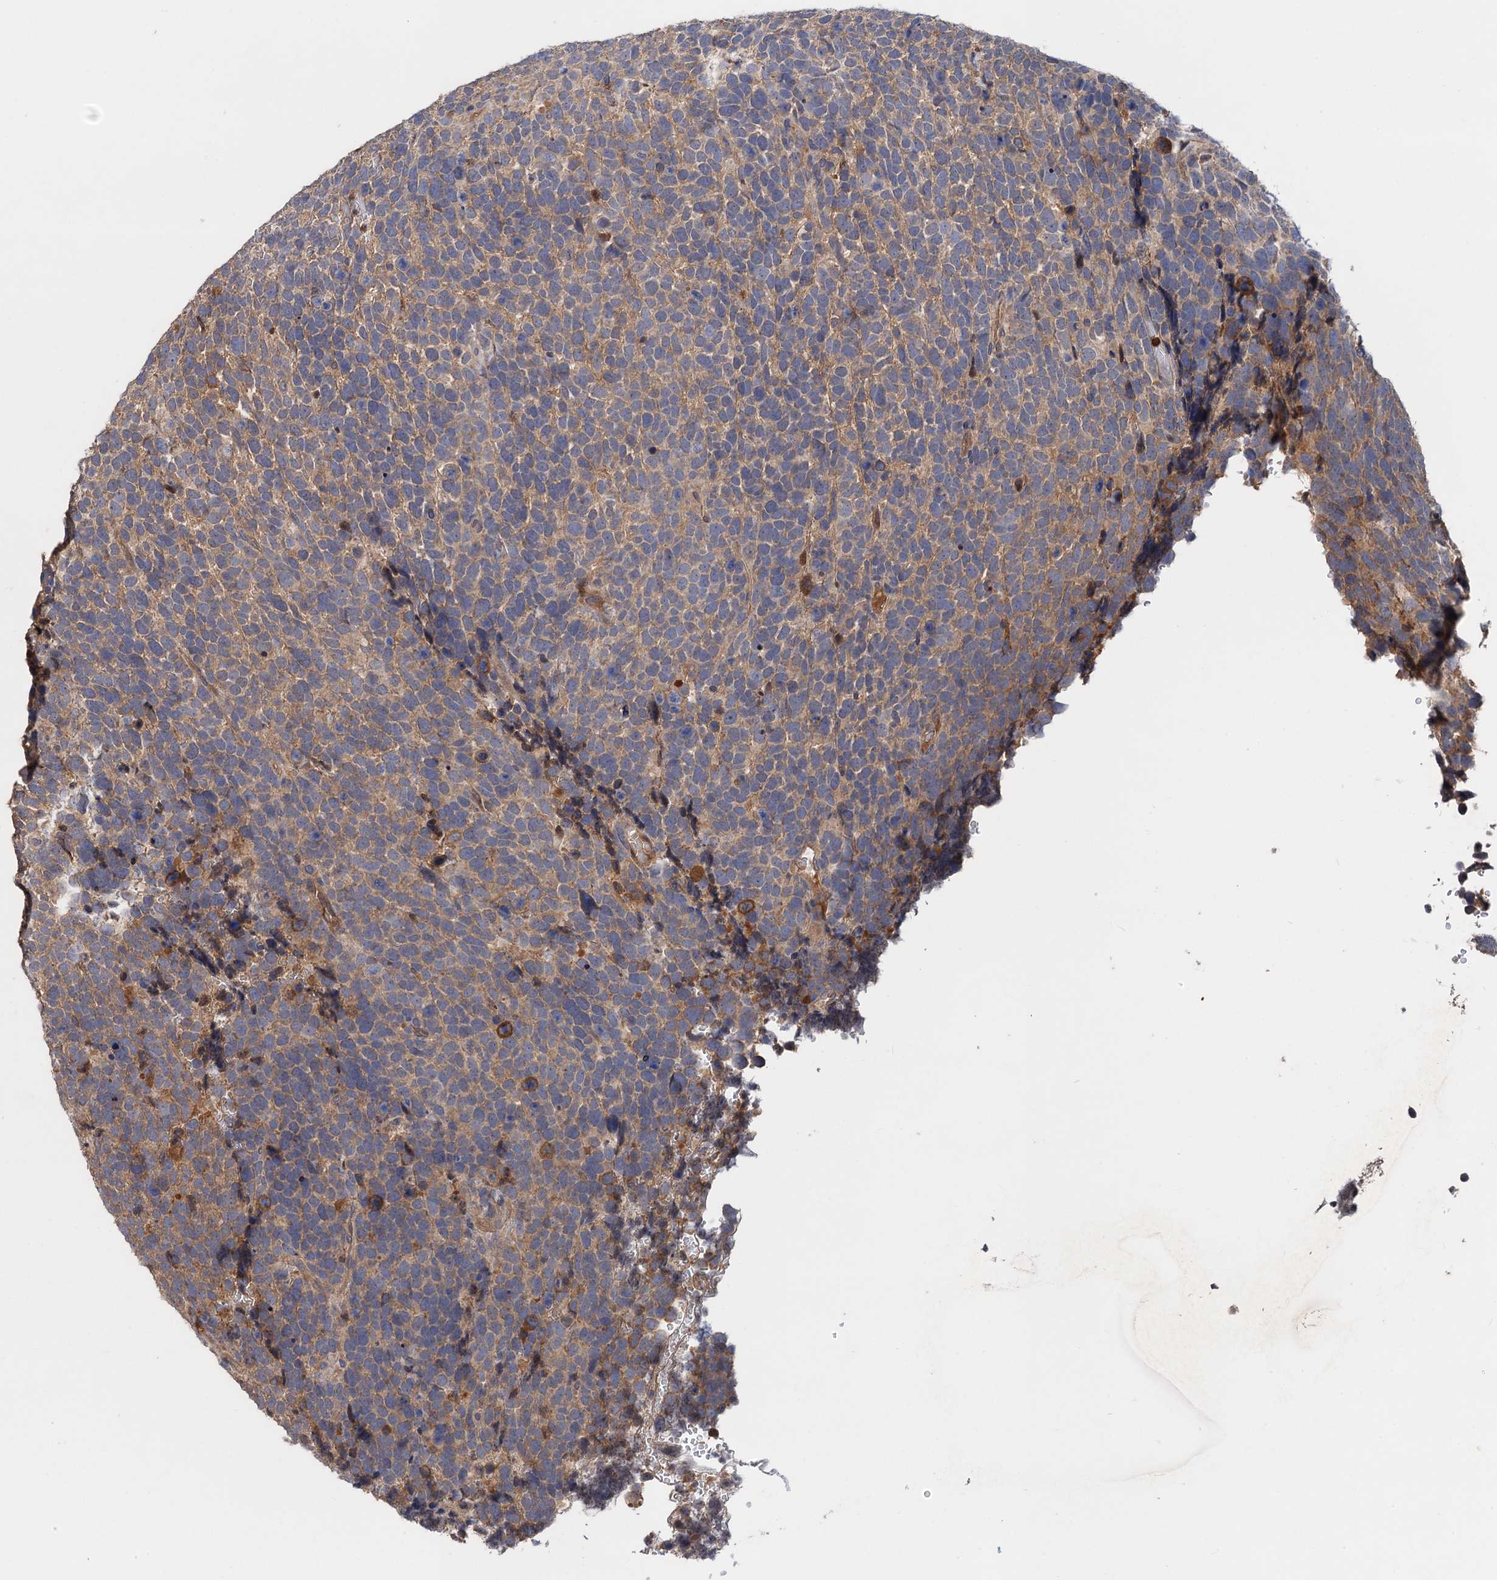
{"staining": {"intensity": "weak", "quantity": "25%-75%", "location": "cytoplasmic/membranous"}, "tissue": "urothelial cancer", "cell_type": "Tumor cells", "image_type": "cancer", "snomed": [{"axis": "morphology", "description": "Urothelial carcinoma, High grade"}, {"axis": "topography", "description": "Urinary bladder"}], "caption": "This photomicrograph demonstrates IHC staining of high-grade urothelial carcinoma, with low weak cytoplasmic/membranous staining in about 25%-75% of tumor cells.", "gene": "DGKA", "patient": {"sex": "female", "age": 82}}